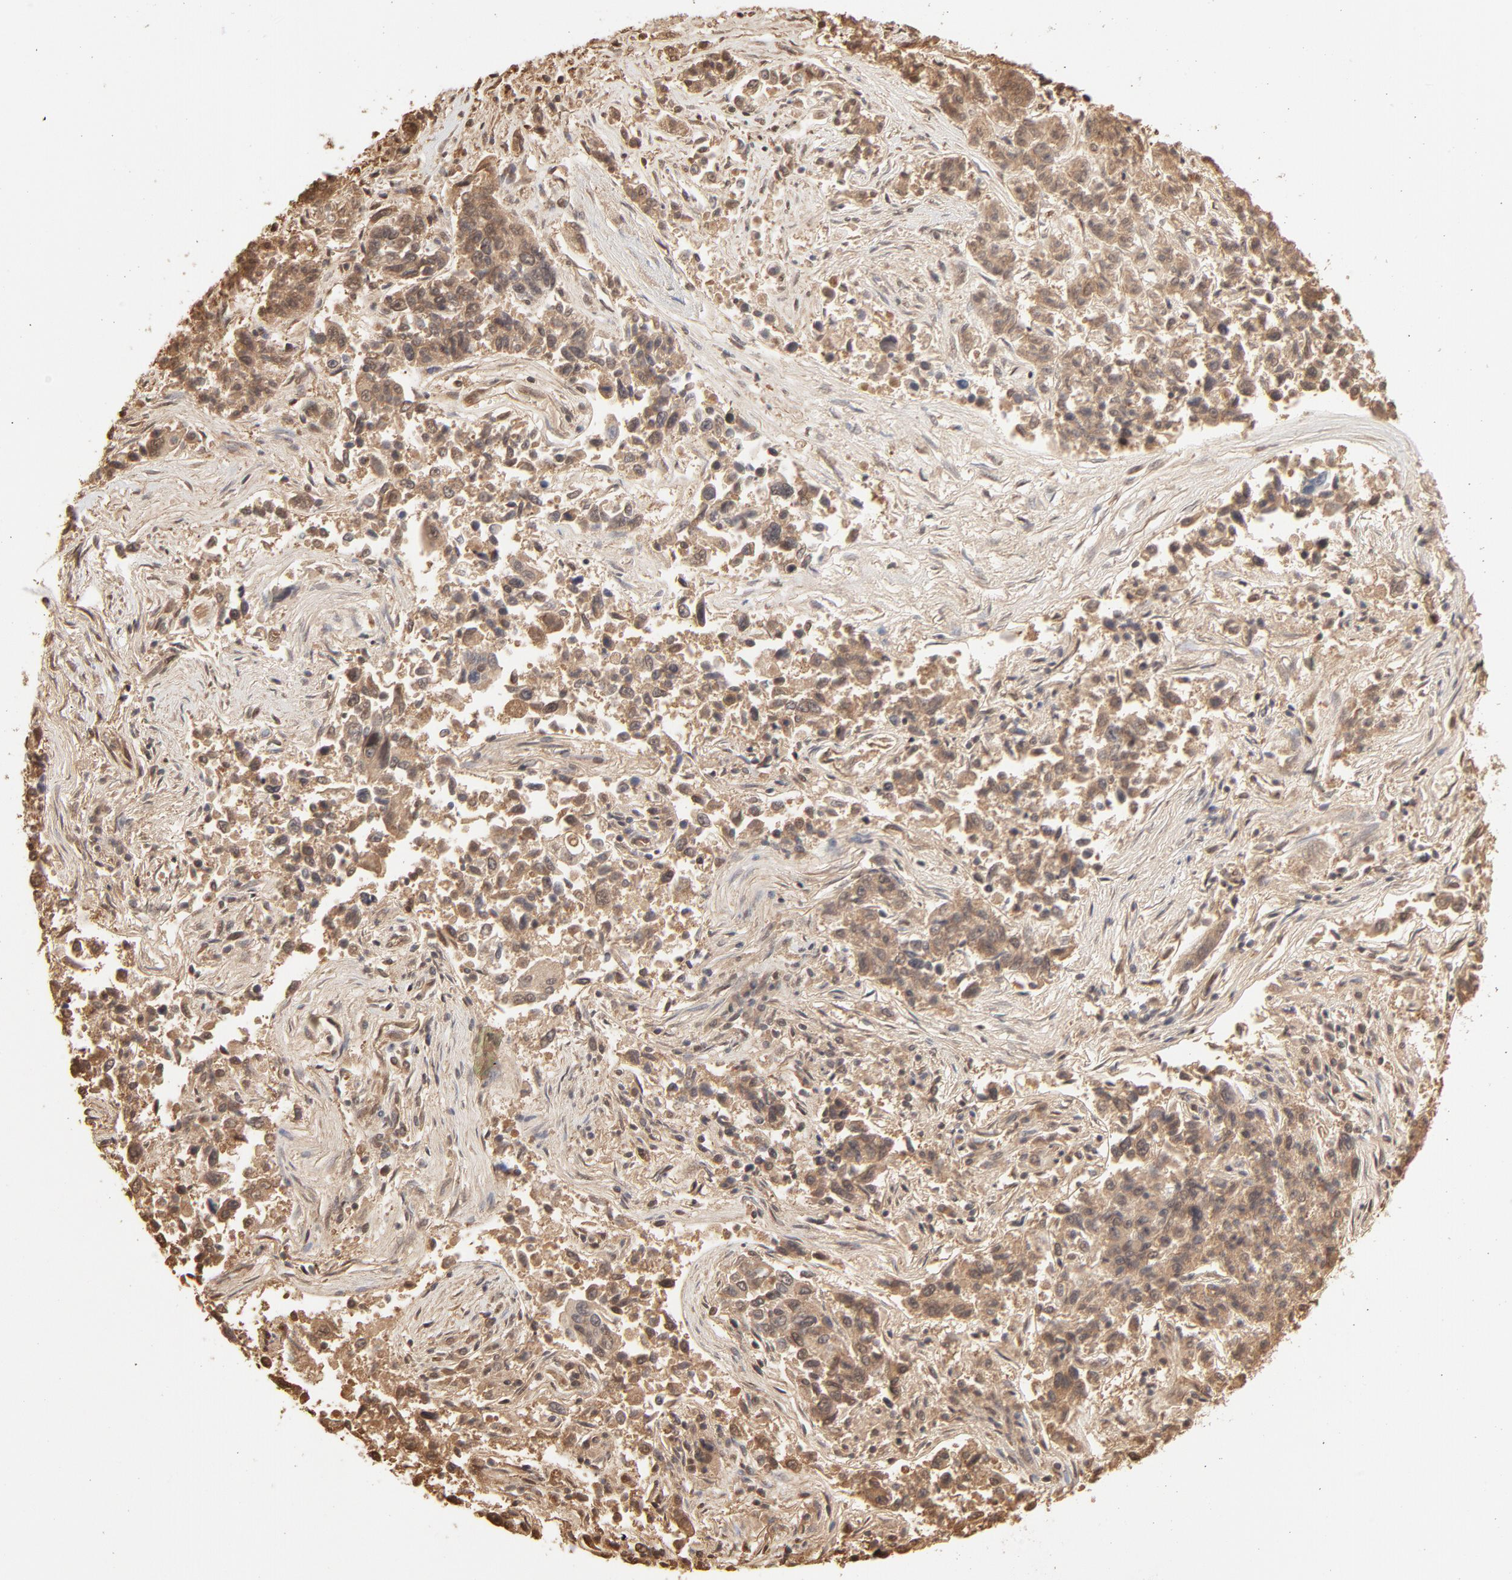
{"staining": {"intensity": "weak", "quantity": ">75%", "location": "cytoplasmic/membranous"}, "tissue": "lung cancer", "cell_type": "Tumor cells", "image_type": "cancer", "snomed": [{"axis": "morphology", "description": "Adenocarcinoma, NOS"}, {"axis": "topography", "description": "Lung"}], "caption": "IHC micrograph of neoplastic tissue: adenocarcinoma (lung) stained using IHC exhibits low levels of weak protein expression localized specifically in the cytoplasmic/membranous of tumor cells, appearing as a cytoplasmic/membranous brown color.", "gene": "PPP2CA", "patient": {"sex": "male", "age": 84}}